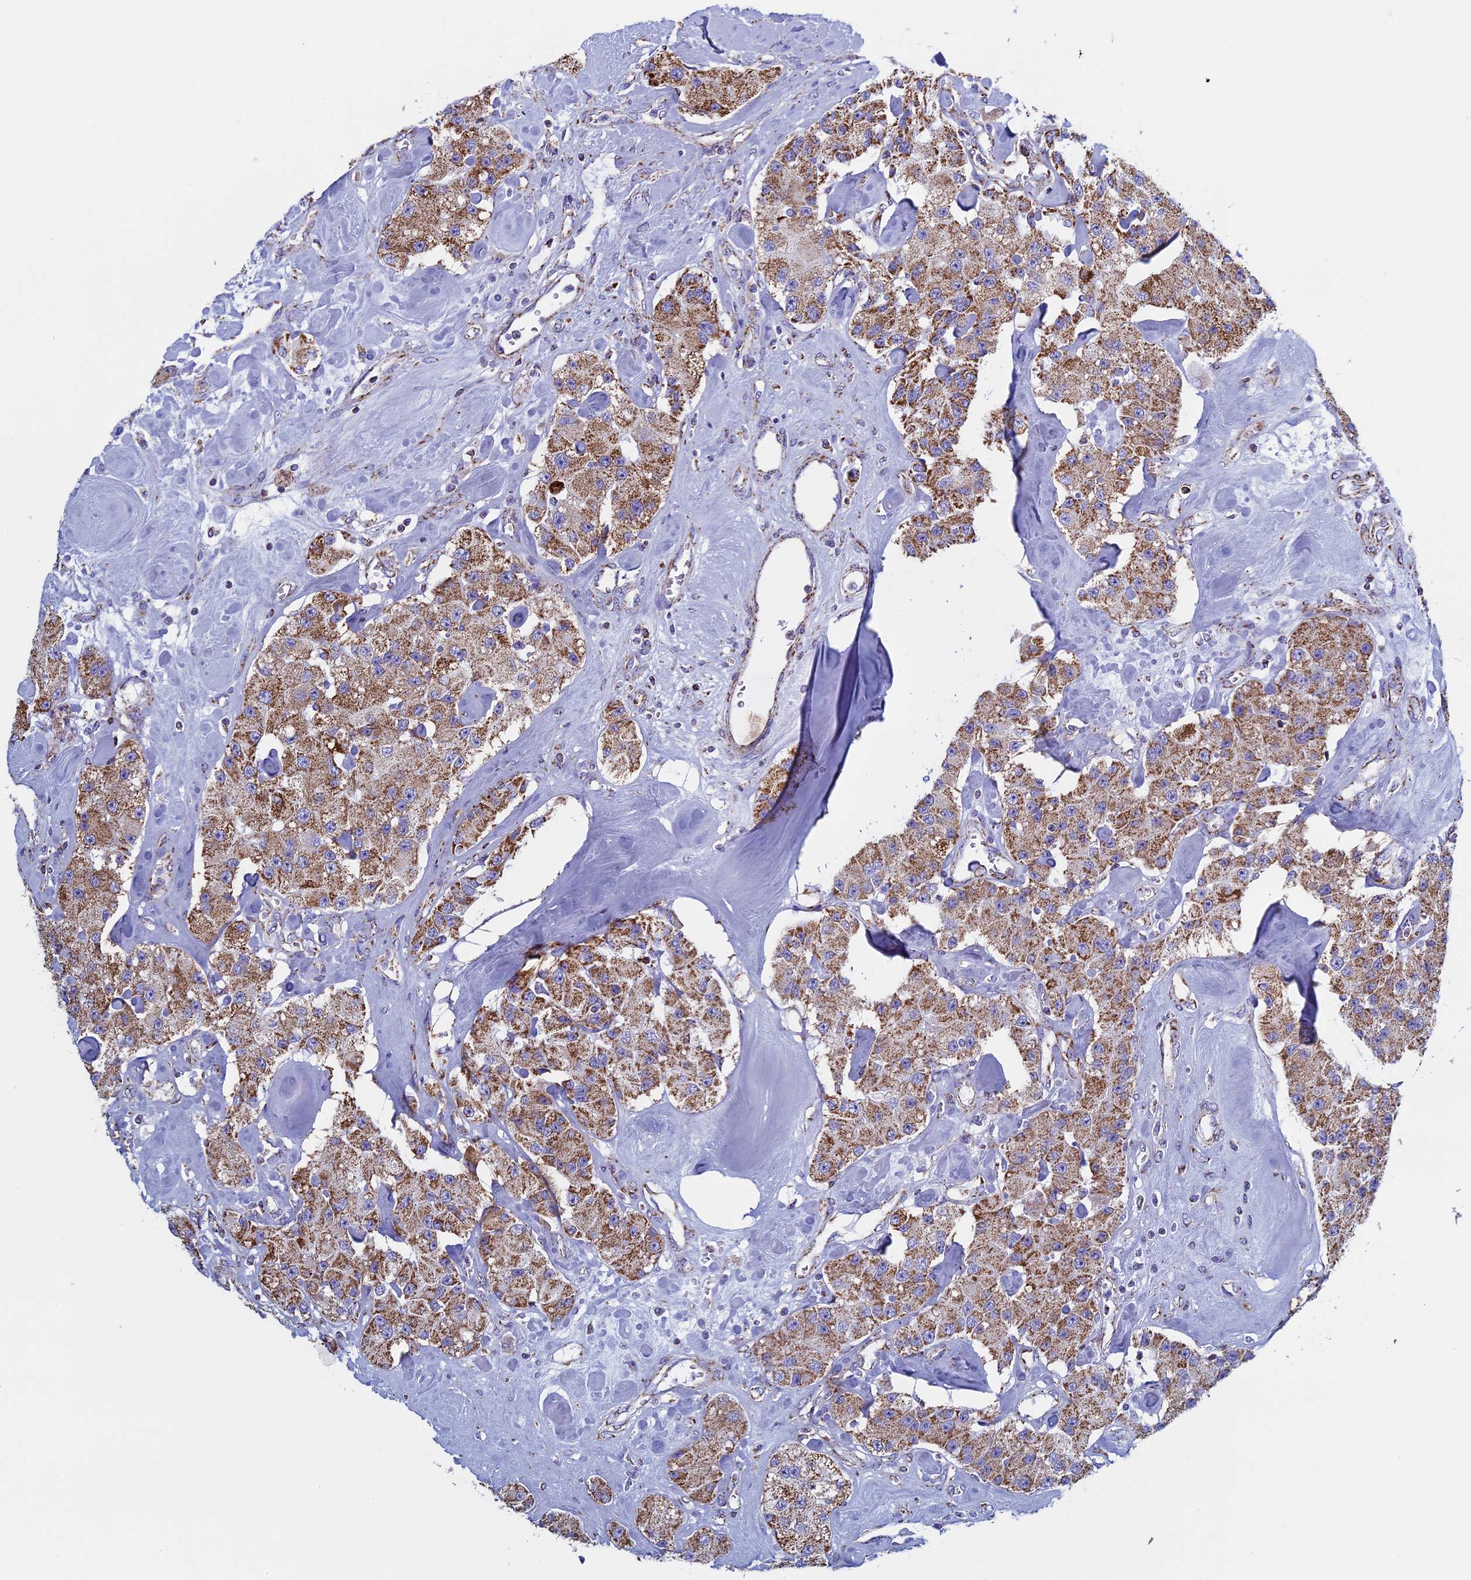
{"staining": {"intensity": "moderate", "quantity": ">75%", "location": "cytoplasmic/membranous"}, "tissue": "carcinoid", "cell_type": "Tumor cells", "image_type": "cancer", "snomed": [{"axis": "morphology", "description": "Carcinoid, malignant, NOS"}, {"axis": "topography", "description": "Pancreas"}], "caption": "DAB immunohistochemical staining of carcinoid shows moderate cytoplasmic/membranous protein positivity in approximately >75% of tumor cells.", "gene": "UQCRFS1", "patient": {"sex": "male", "age": 41}}